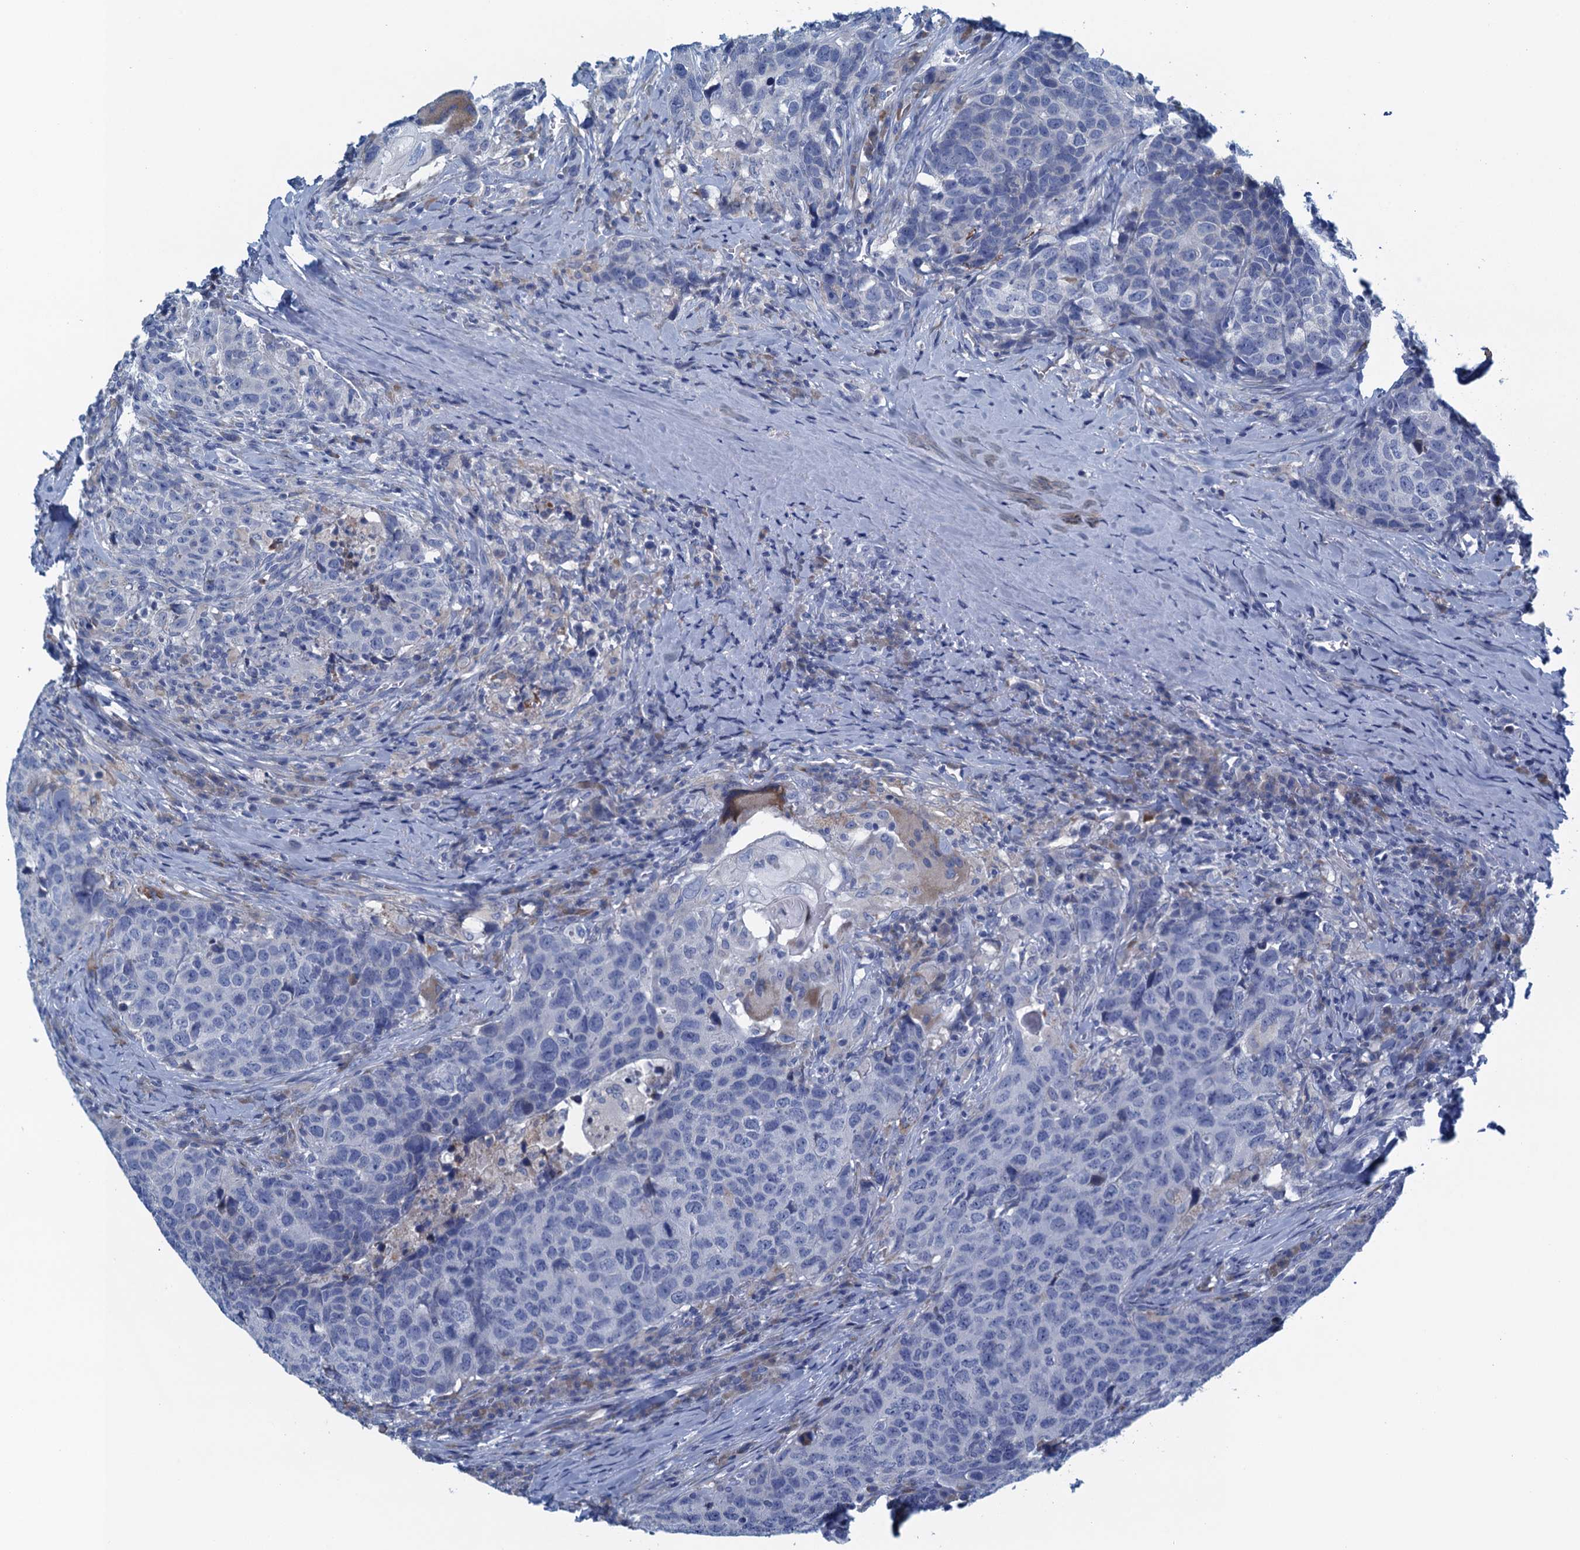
{"staining": {"intensity": "negative", "quantity": "none", "location": "none"}, "tissue": "head and neck cancer", "cell_type": "Tumor cells", "image_type": "cancer", "snomed": [{"axis": "morphology", "description": "Squamous cell carcinoma, NOS"}, {"axis": "topography", "description": "Head-Neck"}], "caption": "This is a photomicrograph of immunohistochemistry (IHC) staining of head and neck cancer (squamous cell carcinoma), which shows no expression in tumor cells. (DAB immunohistochemistry (IHC), high magnification).", "gene": "C10orf88", "patient": {"sex": "male", "age": 66}}